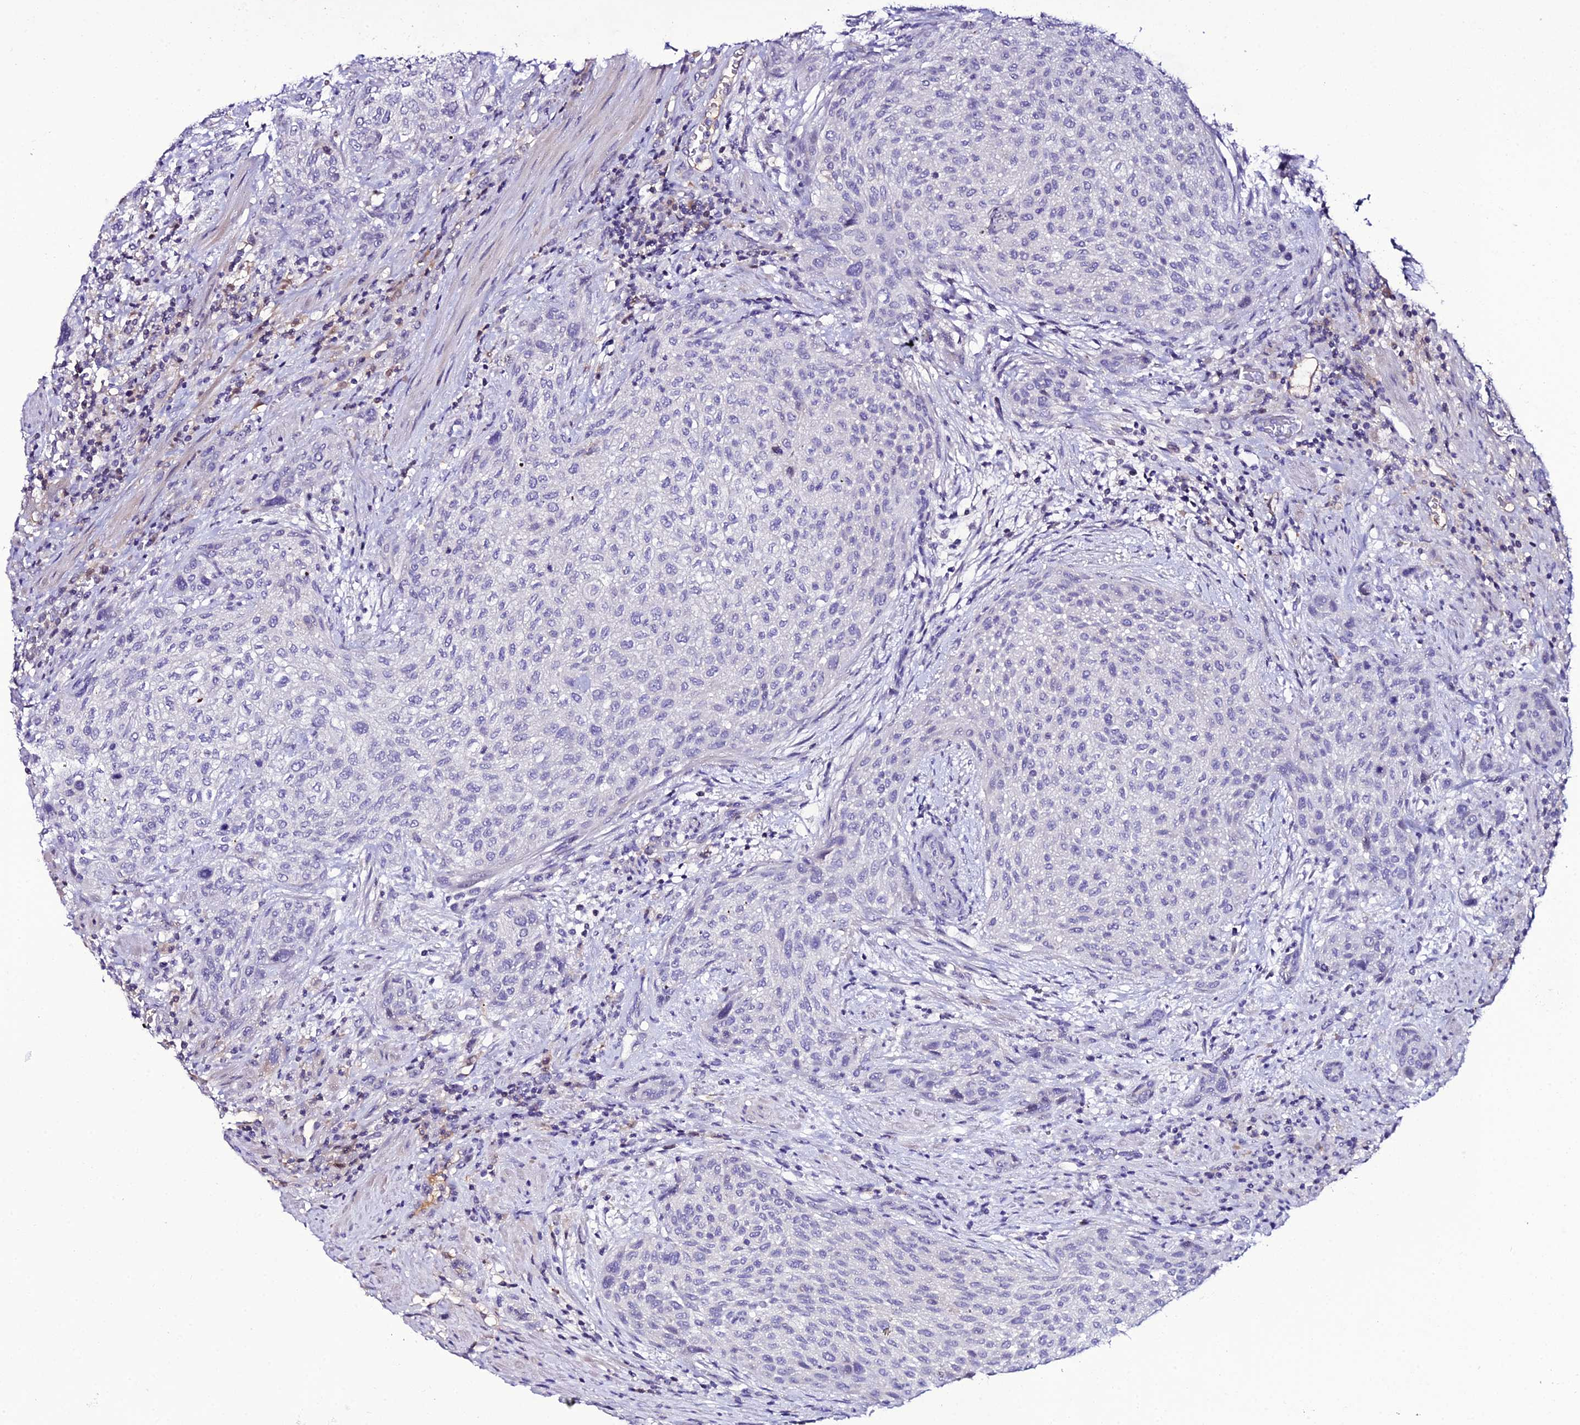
{"staining": {"intensity": "negative", "quantity": "none", "location": "none"}, "tissue": "urothelial cancer", "cell_type": "Tumor cells", "image_type": "cancer", "snomed": [{"axis": "morphology", "description": "Urothelial carcinoma, High grade"}, {"axis": "topography", "description": "Urinary bladder"}], "caption": "Urothelial carcinoma (high-grade) stained for a protein using immunohistochemistry (IHC) demonstrates no expression tumor cells.", "gene": "DEFB132", "patient": {"sex": "male", "age": 35}}